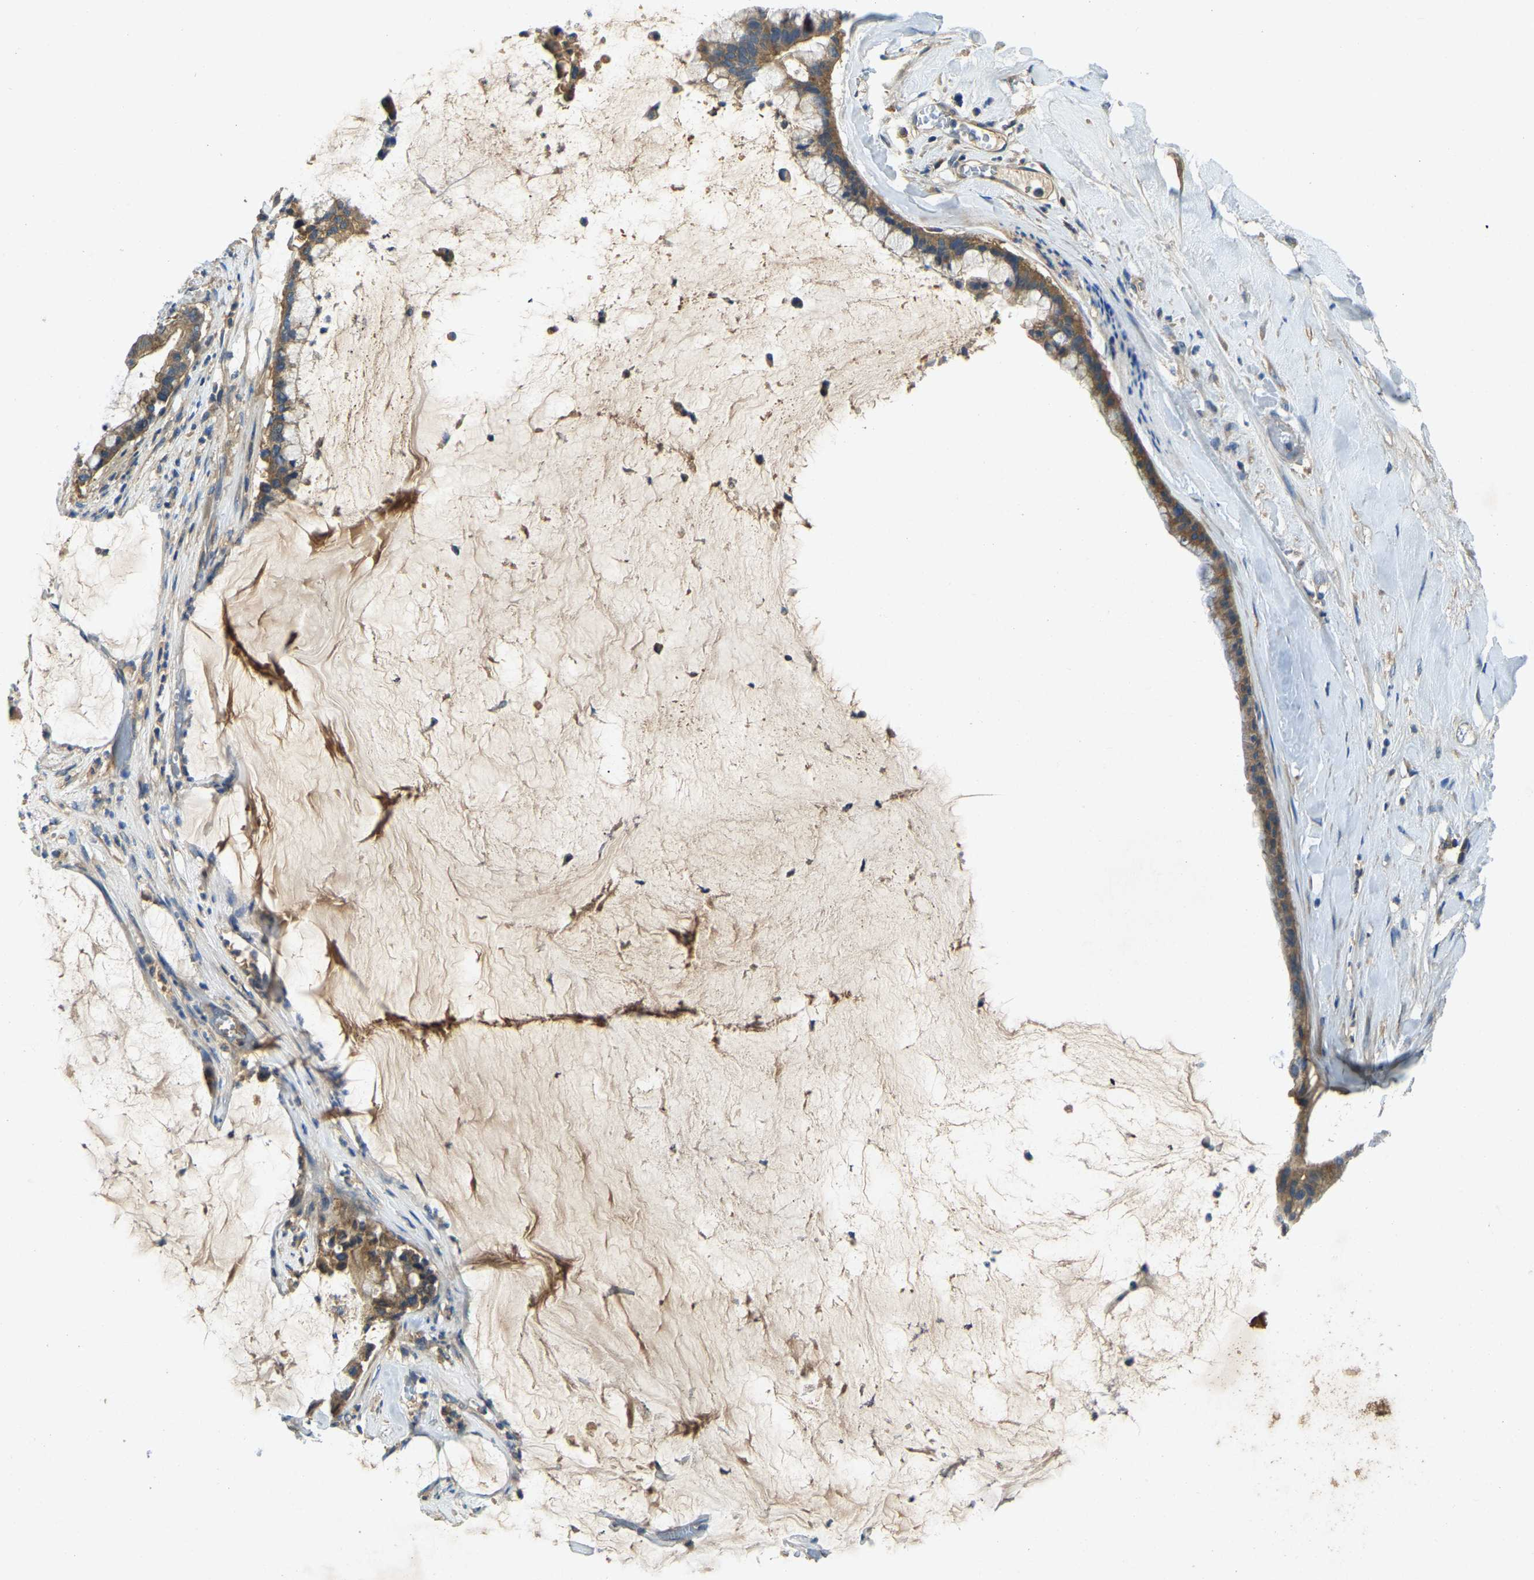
{"staining": {"intensity": "moderate", "quantity": ">75%", "location": "cytoplasmic/membranous"}, "tissue": "pancreatic cancer", "cell_type": "Tumor cells", "image_type": "cancer", "snomed": [{"axis": "morphology", "description": "Adenocarcinoma, NOS"}, {"axis": "topography", "description": "Pancreas"}], "caption": "Immunohistochemistry micrograph of neoplastic tissue: human pancreatic cancer (adenocarcinoma) stained using immunohistochemistry (IHC) displays medium levels of moderate protein expression localized specifically in the cytoplasmic/membranous of tumor cells, appearing as a cytoplasmic/membranous brown color.", "gene": "ATP8B1", "patient": {"sex": "male", "age": 41}}